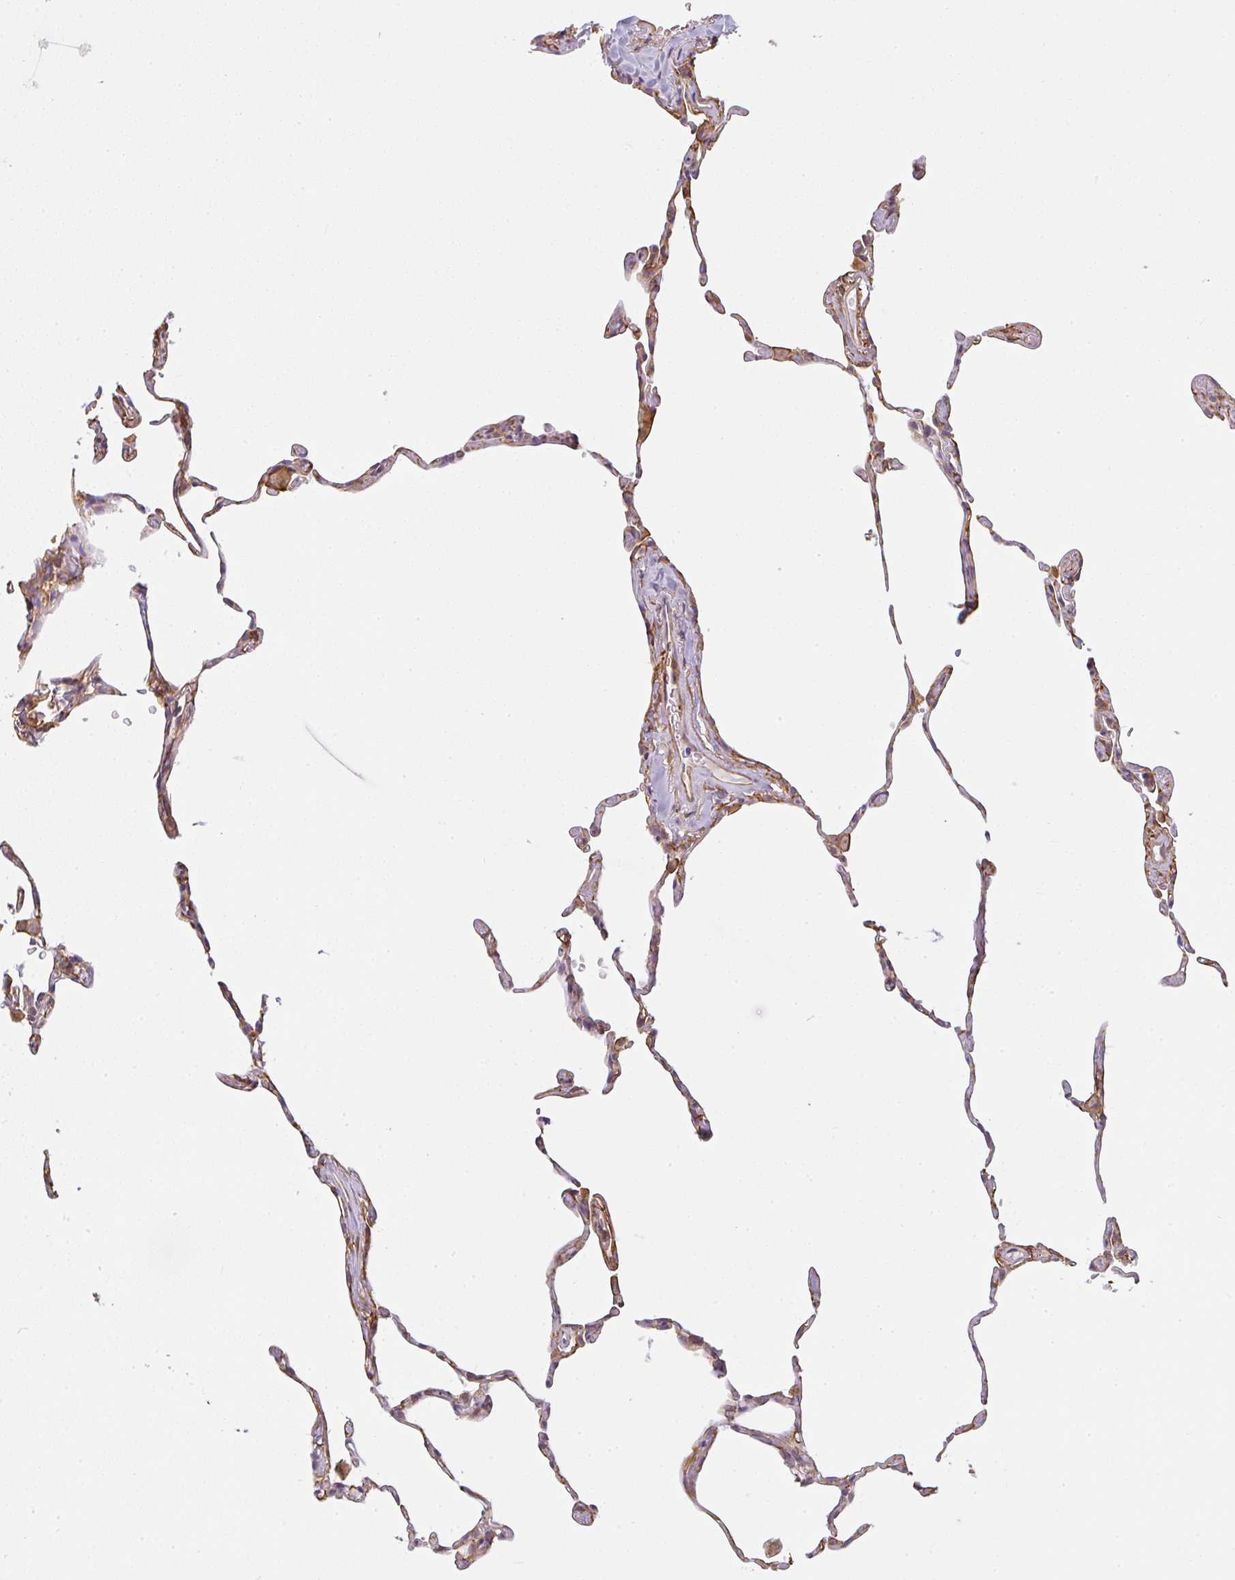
{"staining": {"intensity": "weak", "quantity": "25%-75%", "location": "cytoplasmic/membranous"}, "tissue": "lung", "cell_type": "Alveolar cells", "image_type": "normal", "snomed": [{"axis": "morphology", "description": "Normal tissue, NOS"}, {"axis": "topography", "description": "Lung"}], "caption": "Brown immunohistochemical staining in benign human lung reveals weak cytoplasmic/membranous expression in approximately 25%-75% of alveolar cells.", "gene": "SULF1", "patient": {"sex": "female", "age": 57}}